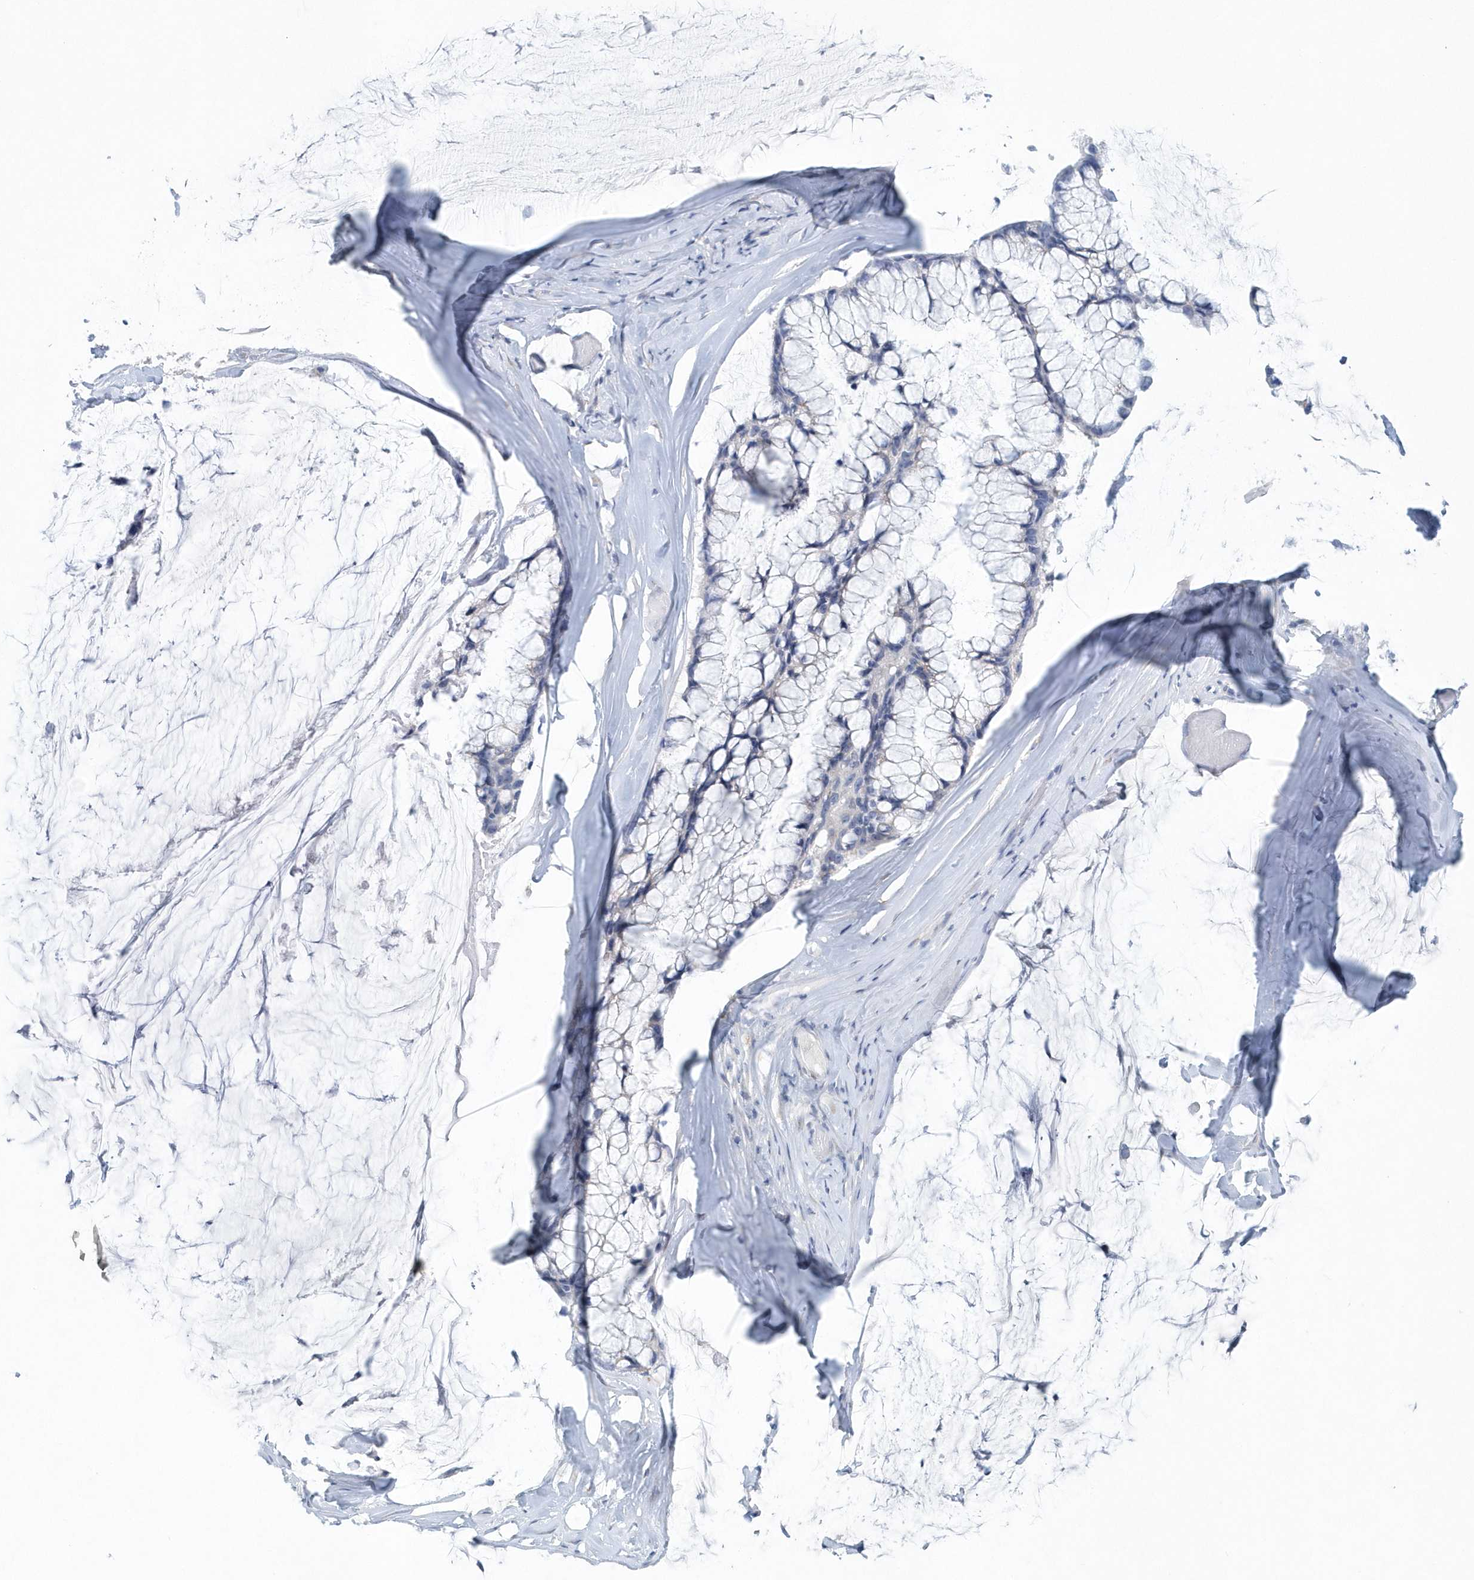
{"staining": {"intensity": "negative", "quantity": "none", "location": "none"}, "tissue": "ovarian cancer", "cell_type": "Tumor cells", "image_type": "cancer", "snomed": [{"axis": "morphology", "description": "Cystadenocarcinoma, mucinous, NOS"}, {"axis": "topography", "description": "Ovary"}], "caption": "Tumor cells show no significant protein staining in ovarian cancer (mucinous cystadenocarcinoma). The staining was performed using DAB (3,3'-diaminobenzidine) to visualize the protein expression in brown, while the nuclei were stained in blue with hematoxylin (Magnification: 20x).", "gene": "SPATA18", "patient": {"sex": "female", "age": 39}}